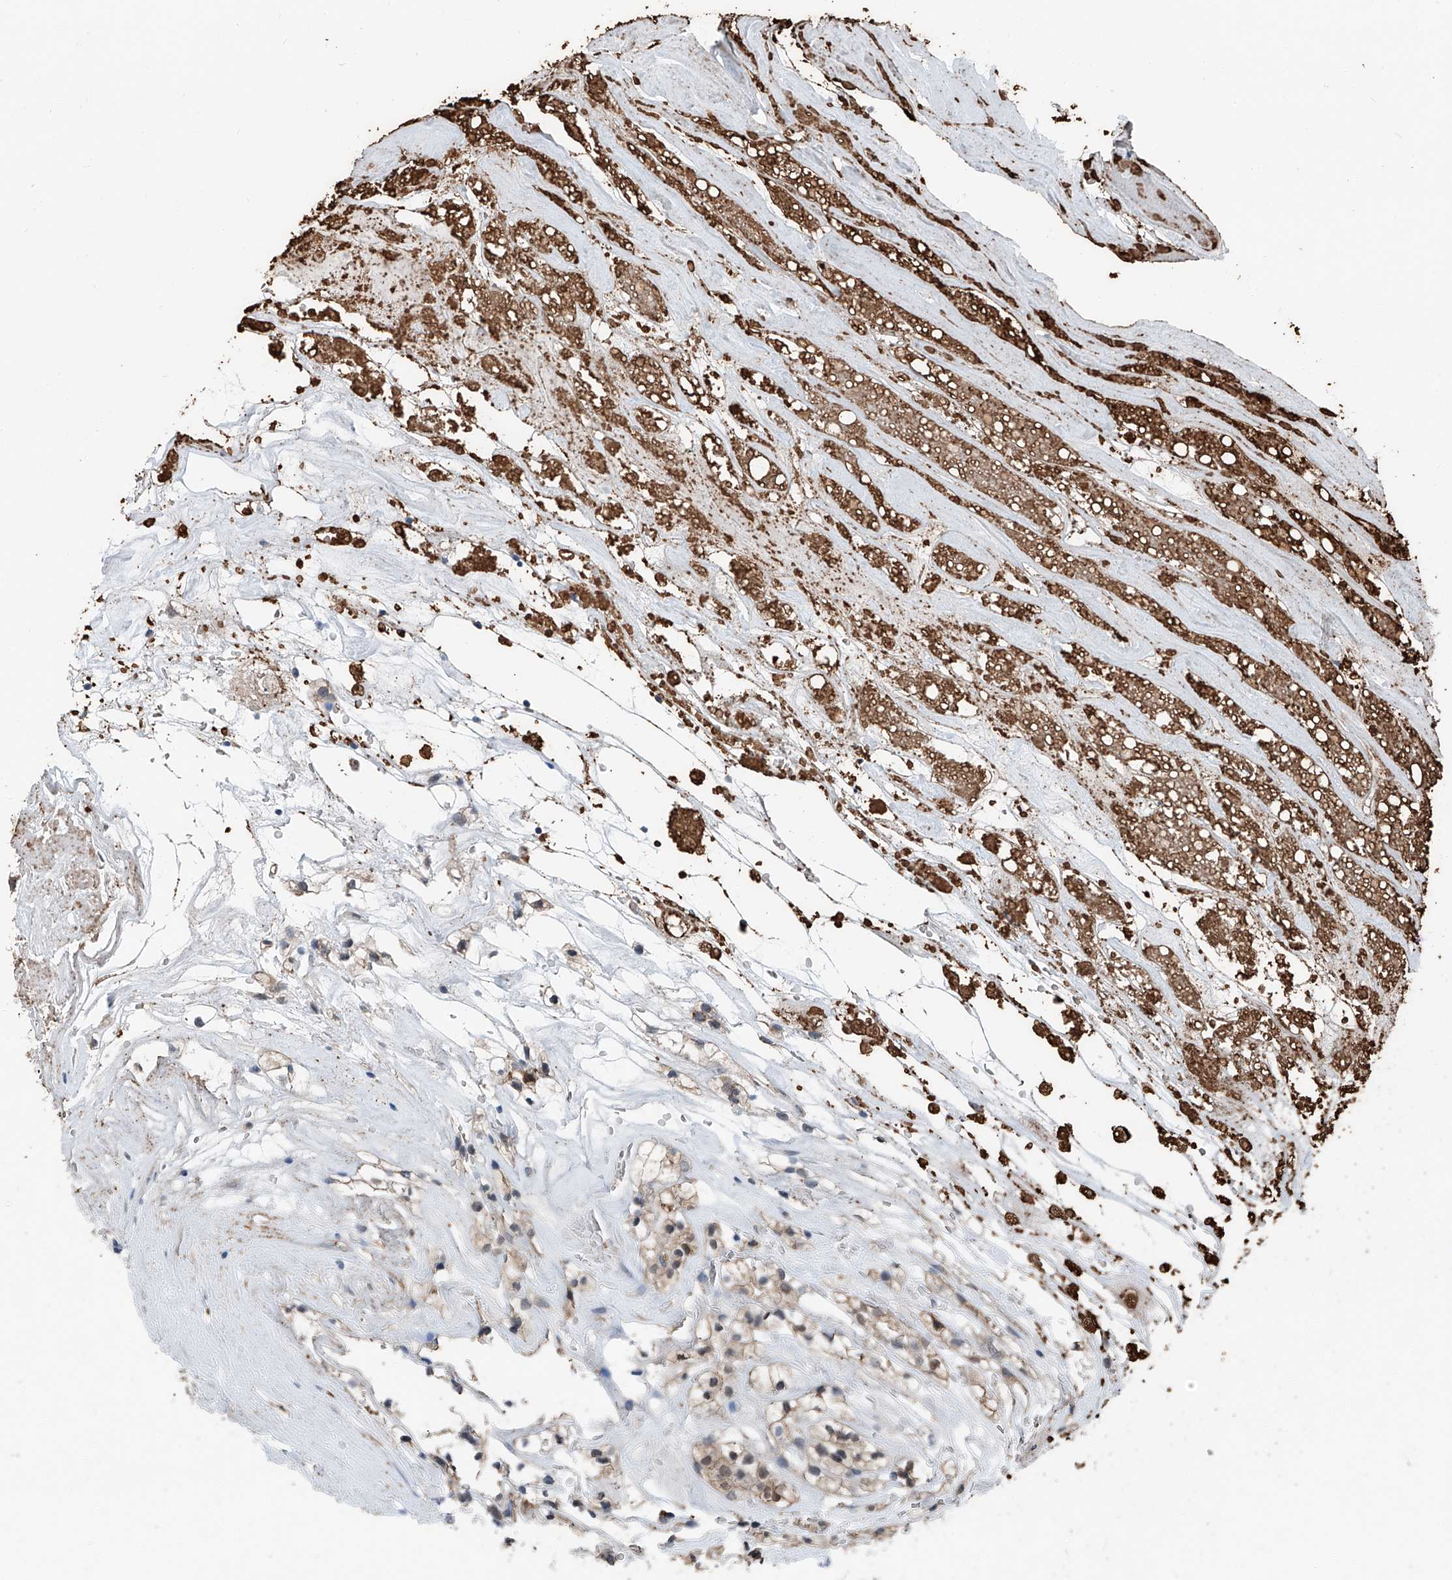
{"staining": {"intensity": "weak", "quantity": "25%-75%", "location": "cytoplasmic/membranous"}, "tissue": "renal cancer", "cell_type": "Tumor cells", "image_type": "cancer", "snomed": [{"axis": "morphology", "description": "Adenocarcinoma, NOS"}, {"axis": "topography", "description": "Kidney"}], "caption": "Immunohistochemistry (IHC) (DAB) staining of renal adenocarcinoma demonstrates weak cytoplasmic/membranous protein expression in about 25%-75% of tumor cells. (DAB (3,3'-diaminobenzidine) = brown stain, brightfield microscopy at high magnification).", "gene": "HSPA6", "patient": {"sex": "female", "age": 57}}